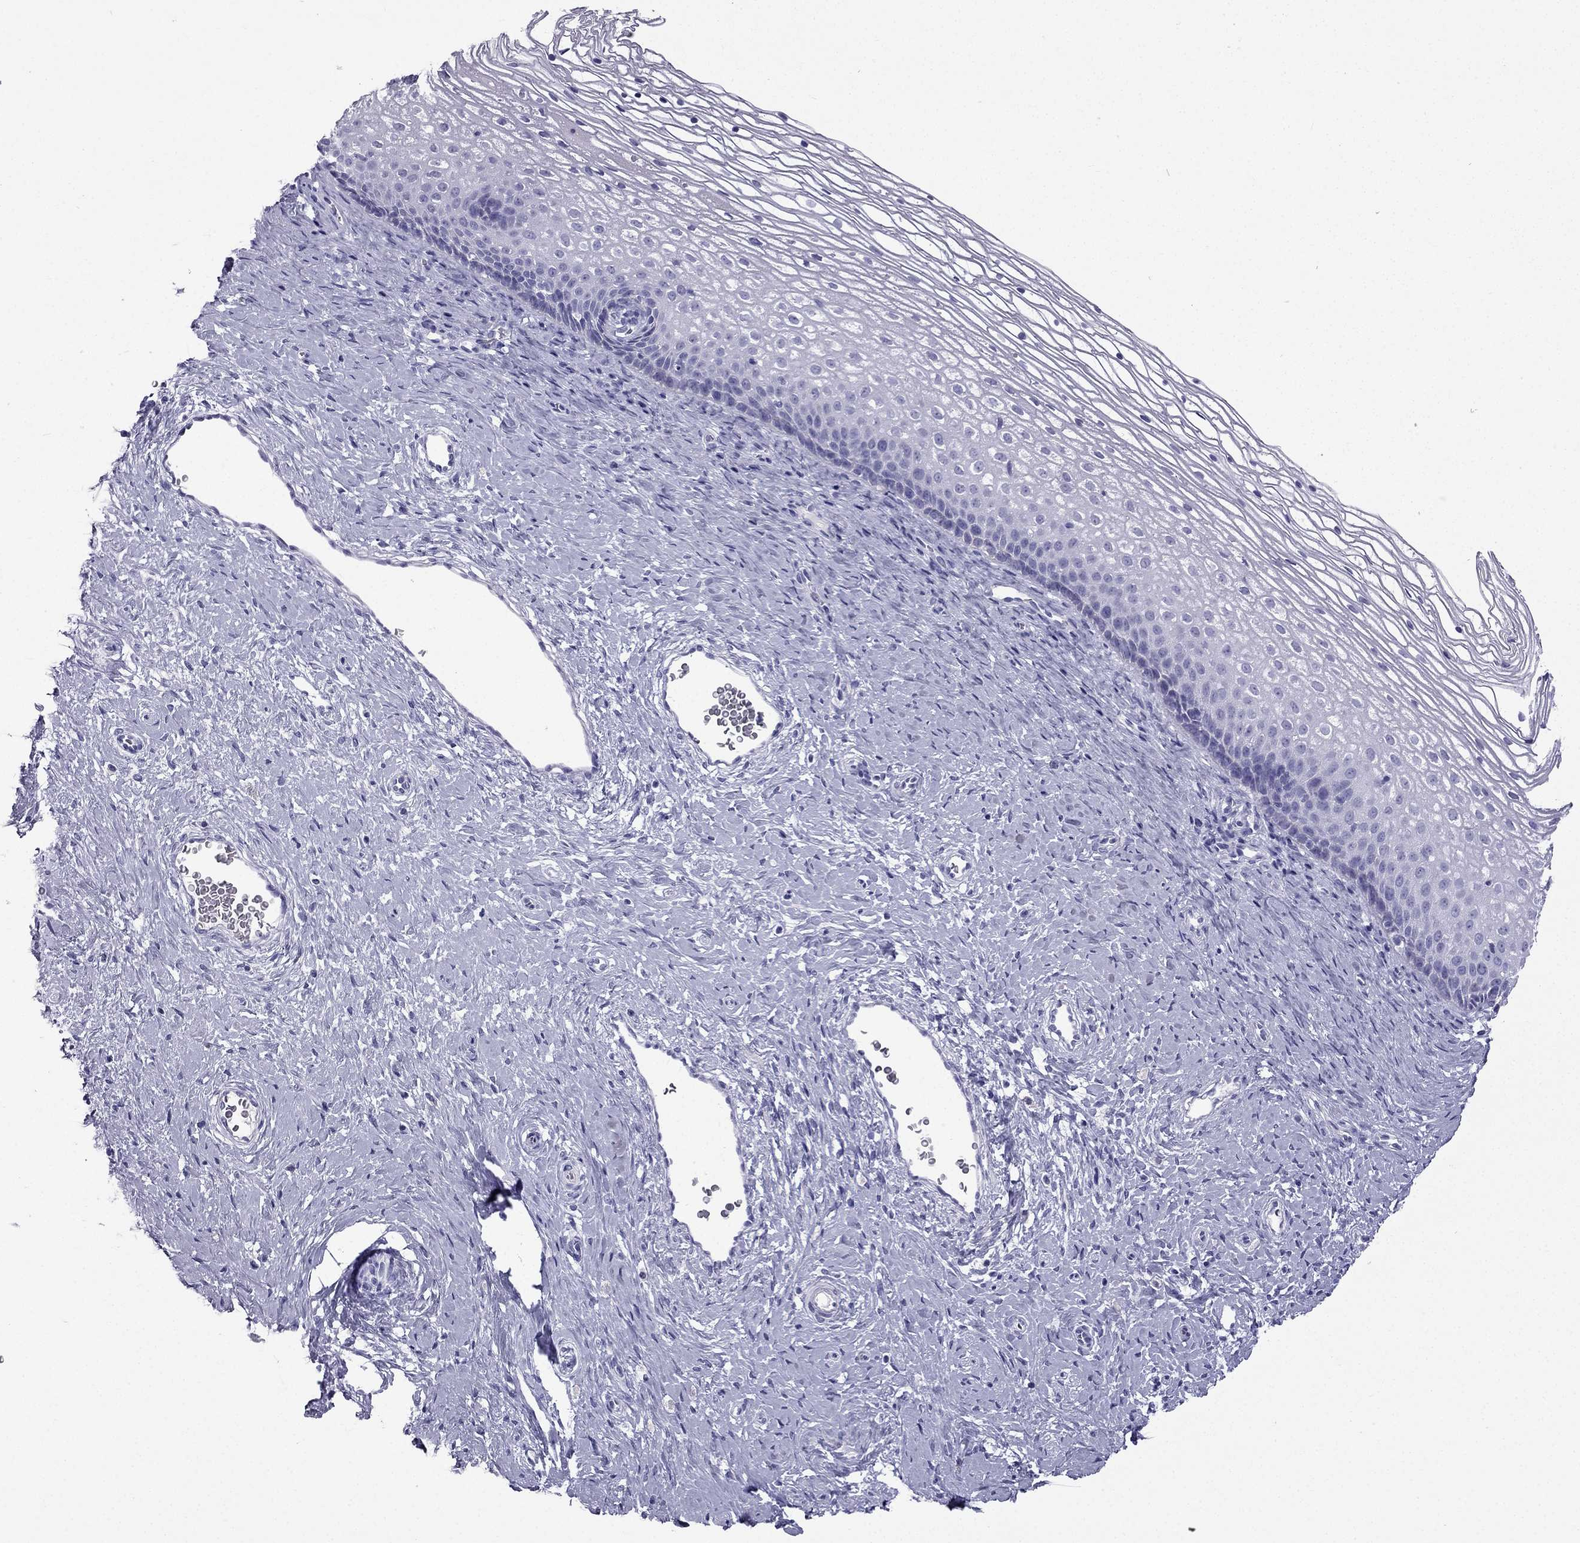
{"staining": {"intensity": "negative", "quantity": "none", "location": "none"}, "tissue": "cervix", "cell_type": "Glandular cells", "image_type": "normal", "snomed": [{"axis": "morphology", "description": "Normal tissue, NOS"}, {"axis": "topography", "description": "Cervix"}], "caption": "Immunohistochemistry (IHC) of unremarkable cervix shows no expression in glandular cells. The staining was performed using DAB to visualize the protein expression in brown, while the nuclei were stained in blue with hematoxylin (Magnification: 20x).", "gene": "GJA8", "patient": {"sex": "female", "age": 34}}